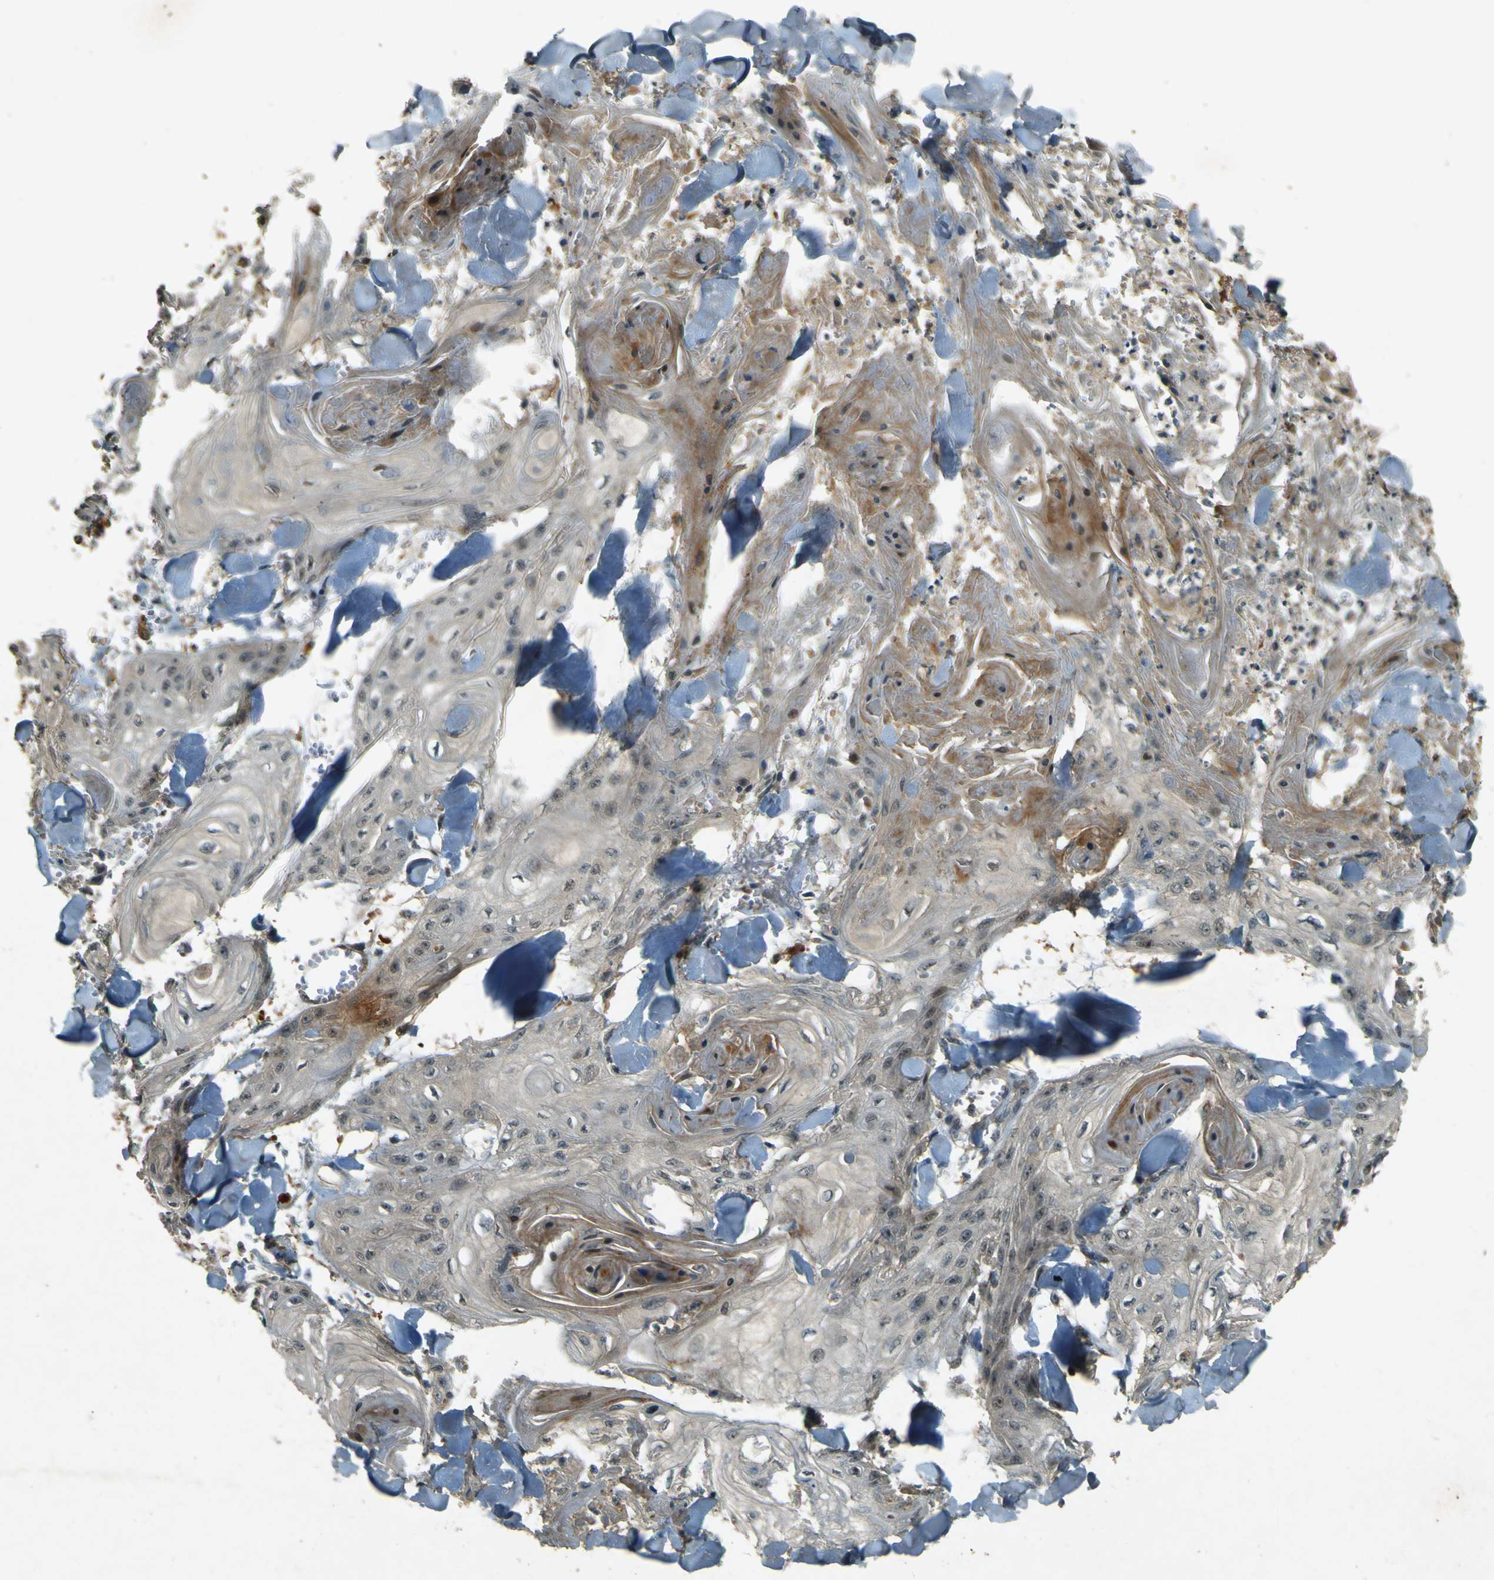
{"staining": {"intensity": "weak", "quantity": "<25%", "location": "cytoplasmic/membranous"}, "tissue": "skin cancer", "cell_type": "Tumor cells", "image_type": "cancer", "snomed": [{"axis": "morphology", "description": "Squamous cell carcinoma, NOS"}, {"axis": "topography", "description": "Skin"}], "caption": "This photomicrograph is of skin squamous cell carcinoma stained with immunohistochemistry (IHC) to label a protein in brown with the nuclei are counter-stained blue. There is no expression in tumor cells. (Brightfield microscopy of DAB (3,3'-diaminobenzidine) immunohistochemistry at high magnification).", "gene": "MPDZ", "patient": {"sex": "male", "age": 74}}